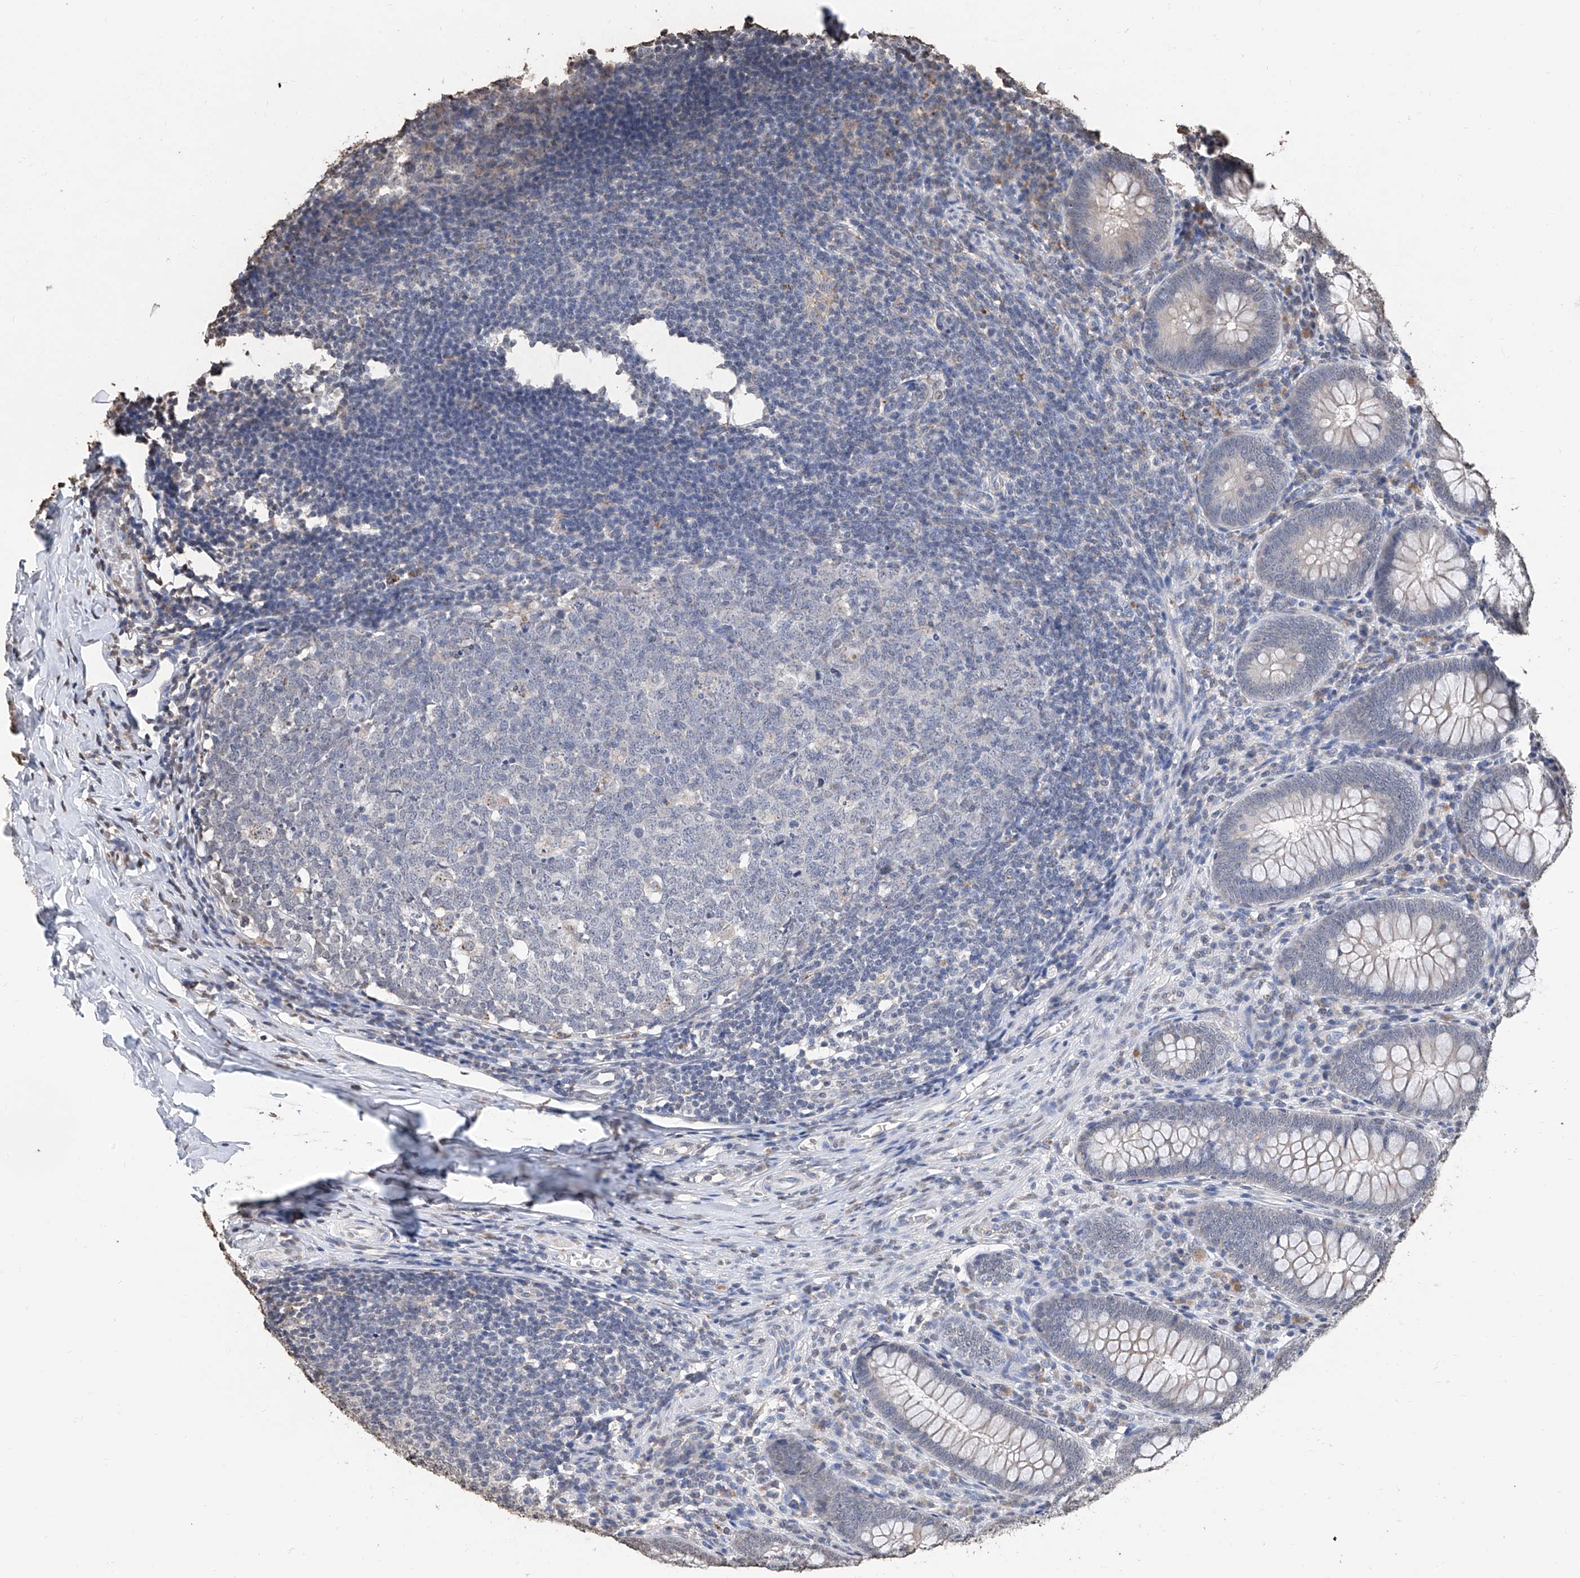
{"staining": {"intensity": "negative", "quantity": "none", "location": "none"}, "tissue": "appendix", "cell_type": "Glandular cells", "image_type": "normal", "snomed": [{"axis": "morphology", "description": "Normal tissue, NOS"}, {"axis": "topography", "description": "Appendix"}], "caption": "Immunohistochemistry (IHC) micrograph of benign appendix stained for a protein (brown), which reveals no expression in glandular cells.", "gene": "RP9", "patient": {"sex": "male", "age": 14}}